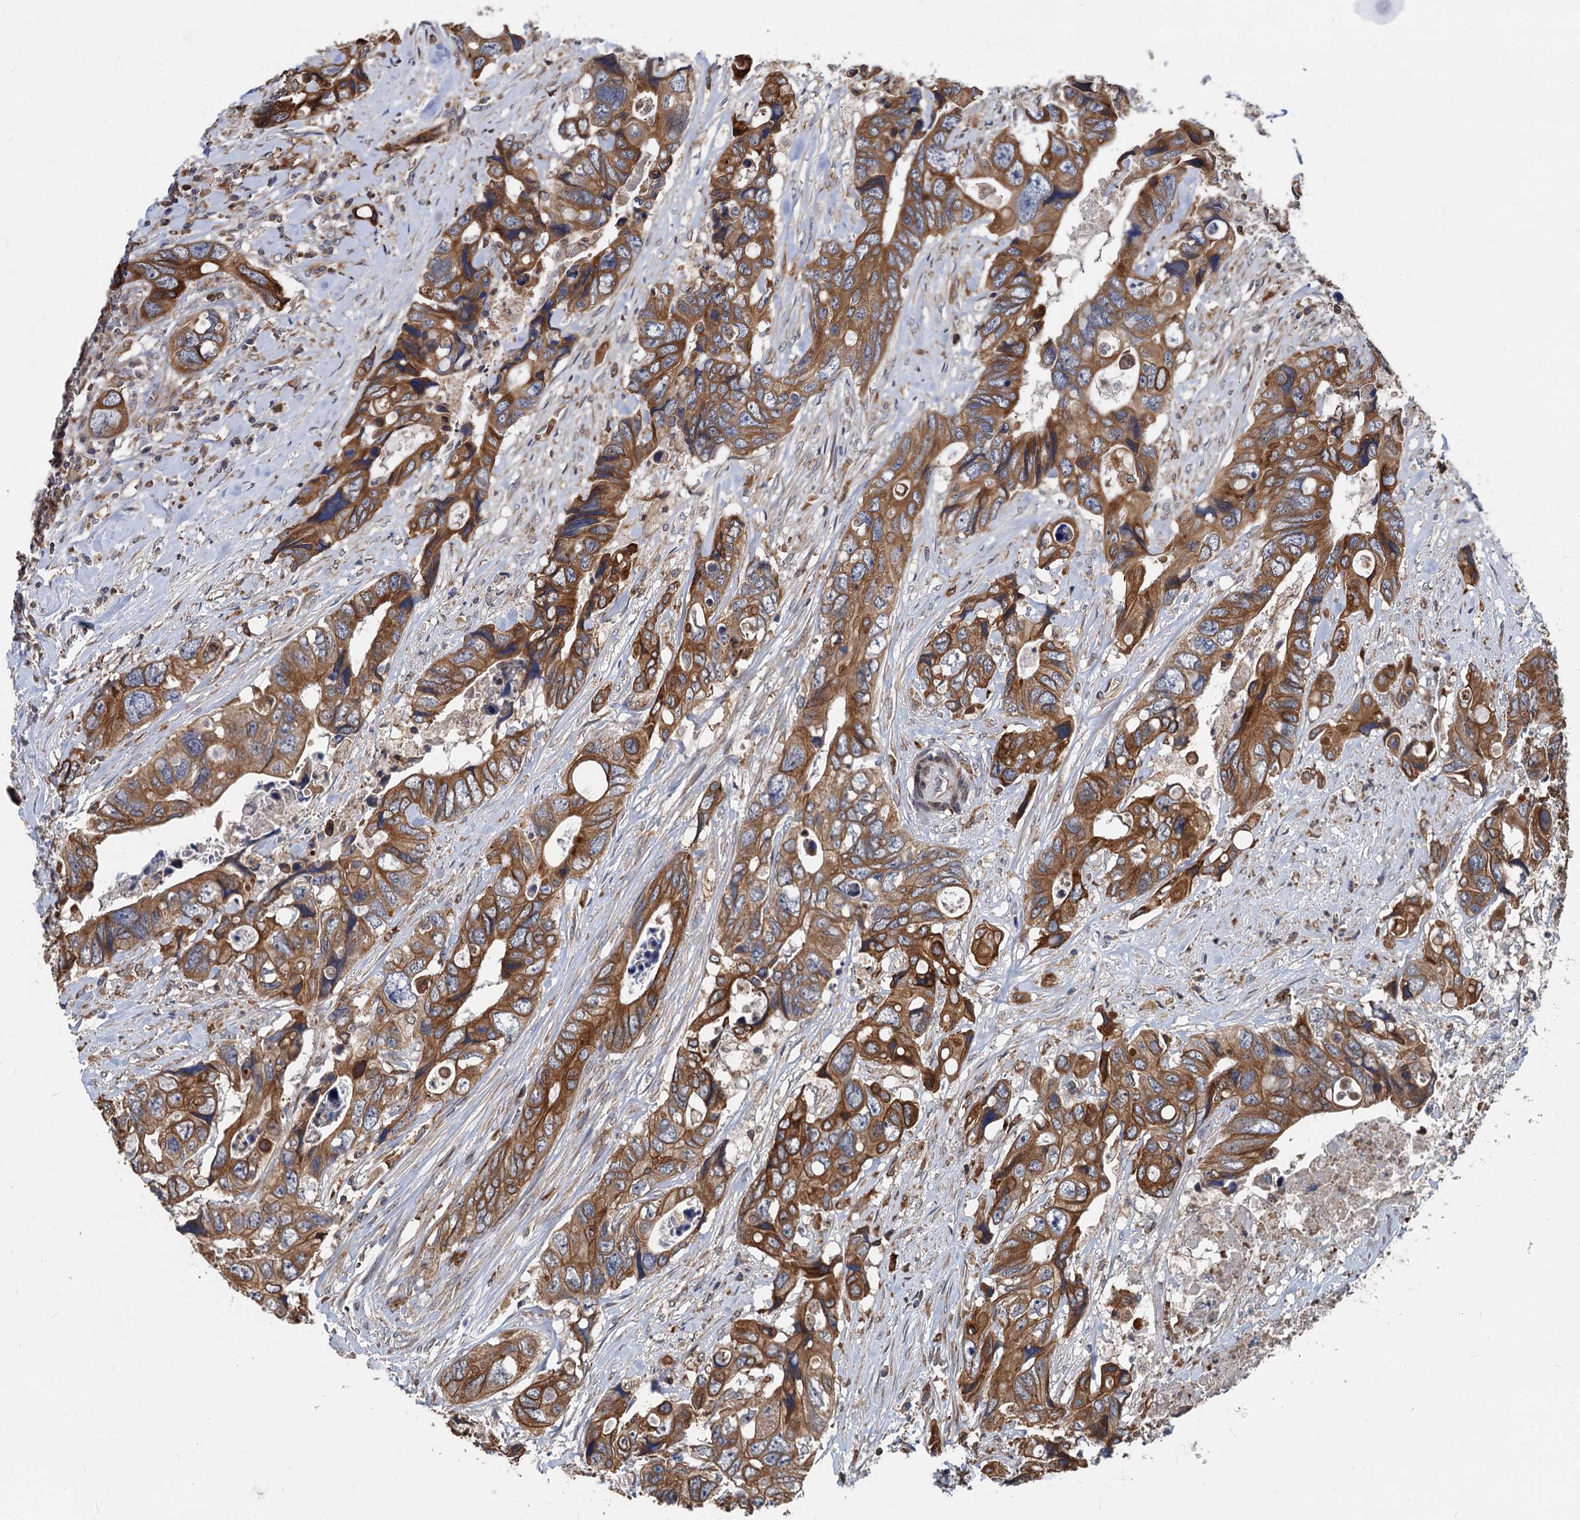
{"staining": {"intensity": "strong", "quantity": ">75%", "location": "cytoplasmic/membranous"}, "tissue": "colorectal cancer", "cell_type": "Tumor cells", "image_type": "cancer", "snomed": [{"axis": "morphology", "description": "Adenocarcinoma, NOS"}, {"axis": "topography", "description": "Rectum"}], "caption": "An immunohistochemistry histopathology image of tumor tissue is shown. Protein staining in brown shows strong cytoplasmic/membranous positivity in adenocarcinoma (colorectal) within tumor cells.", "gene": "STIM1", "patient": {"sex": "male", "age": 57}}